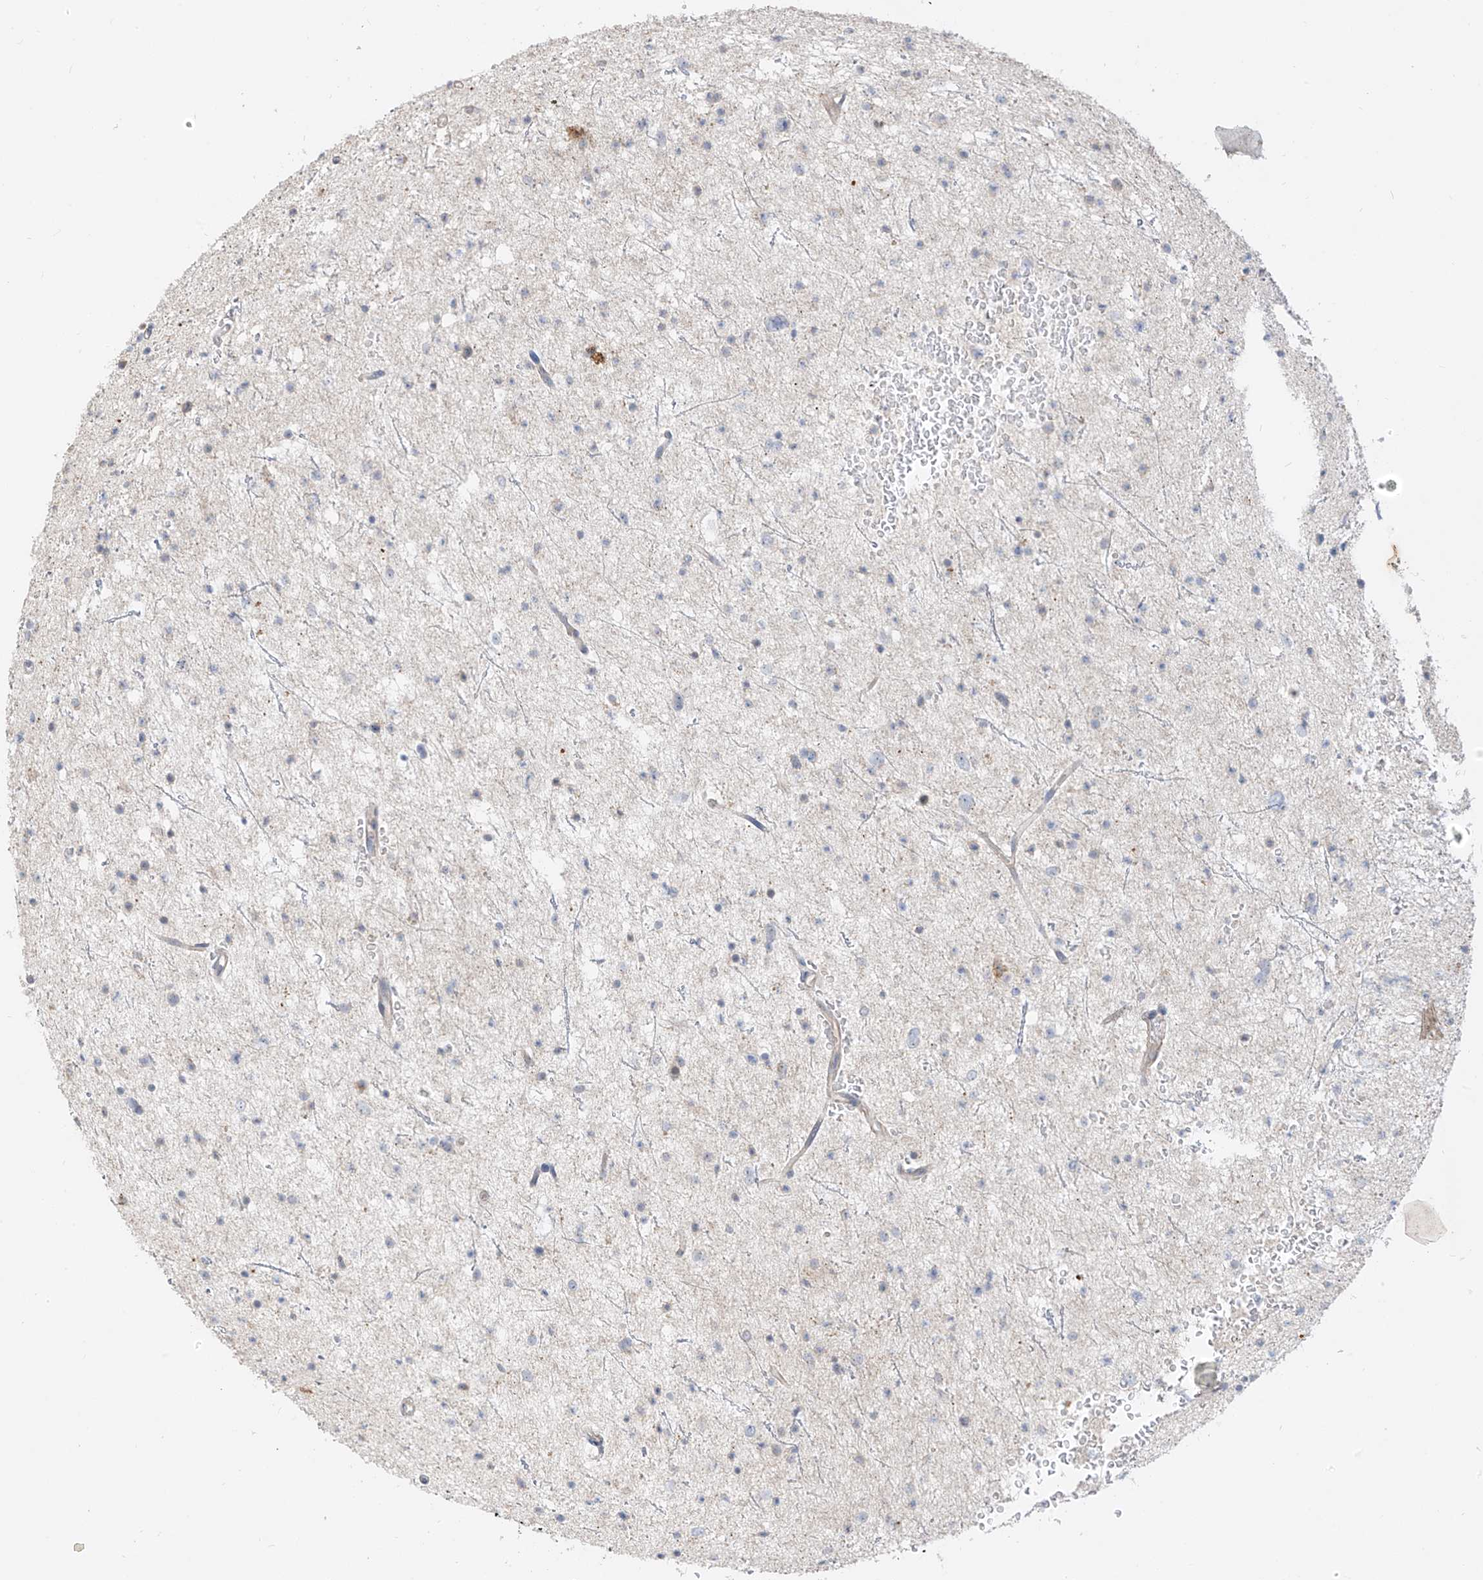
{"staining": {"intensity": "negative", "quantity": "none", "location": "none"}, "tissue": "glioma", "cell_type": "Tumor cells", "image_type": "cancer", "snomed": [{"axis": "morphology", "description": "Glioma, malignant, Low grade"}, {"axis": "topography", "description": "Brain"}], "caption": "This is an IHC histopathology image of human glioma. There is no expression in tumor cells.", "gene": "C2orf42", "patient": {"sex": "female", "age": 37}}